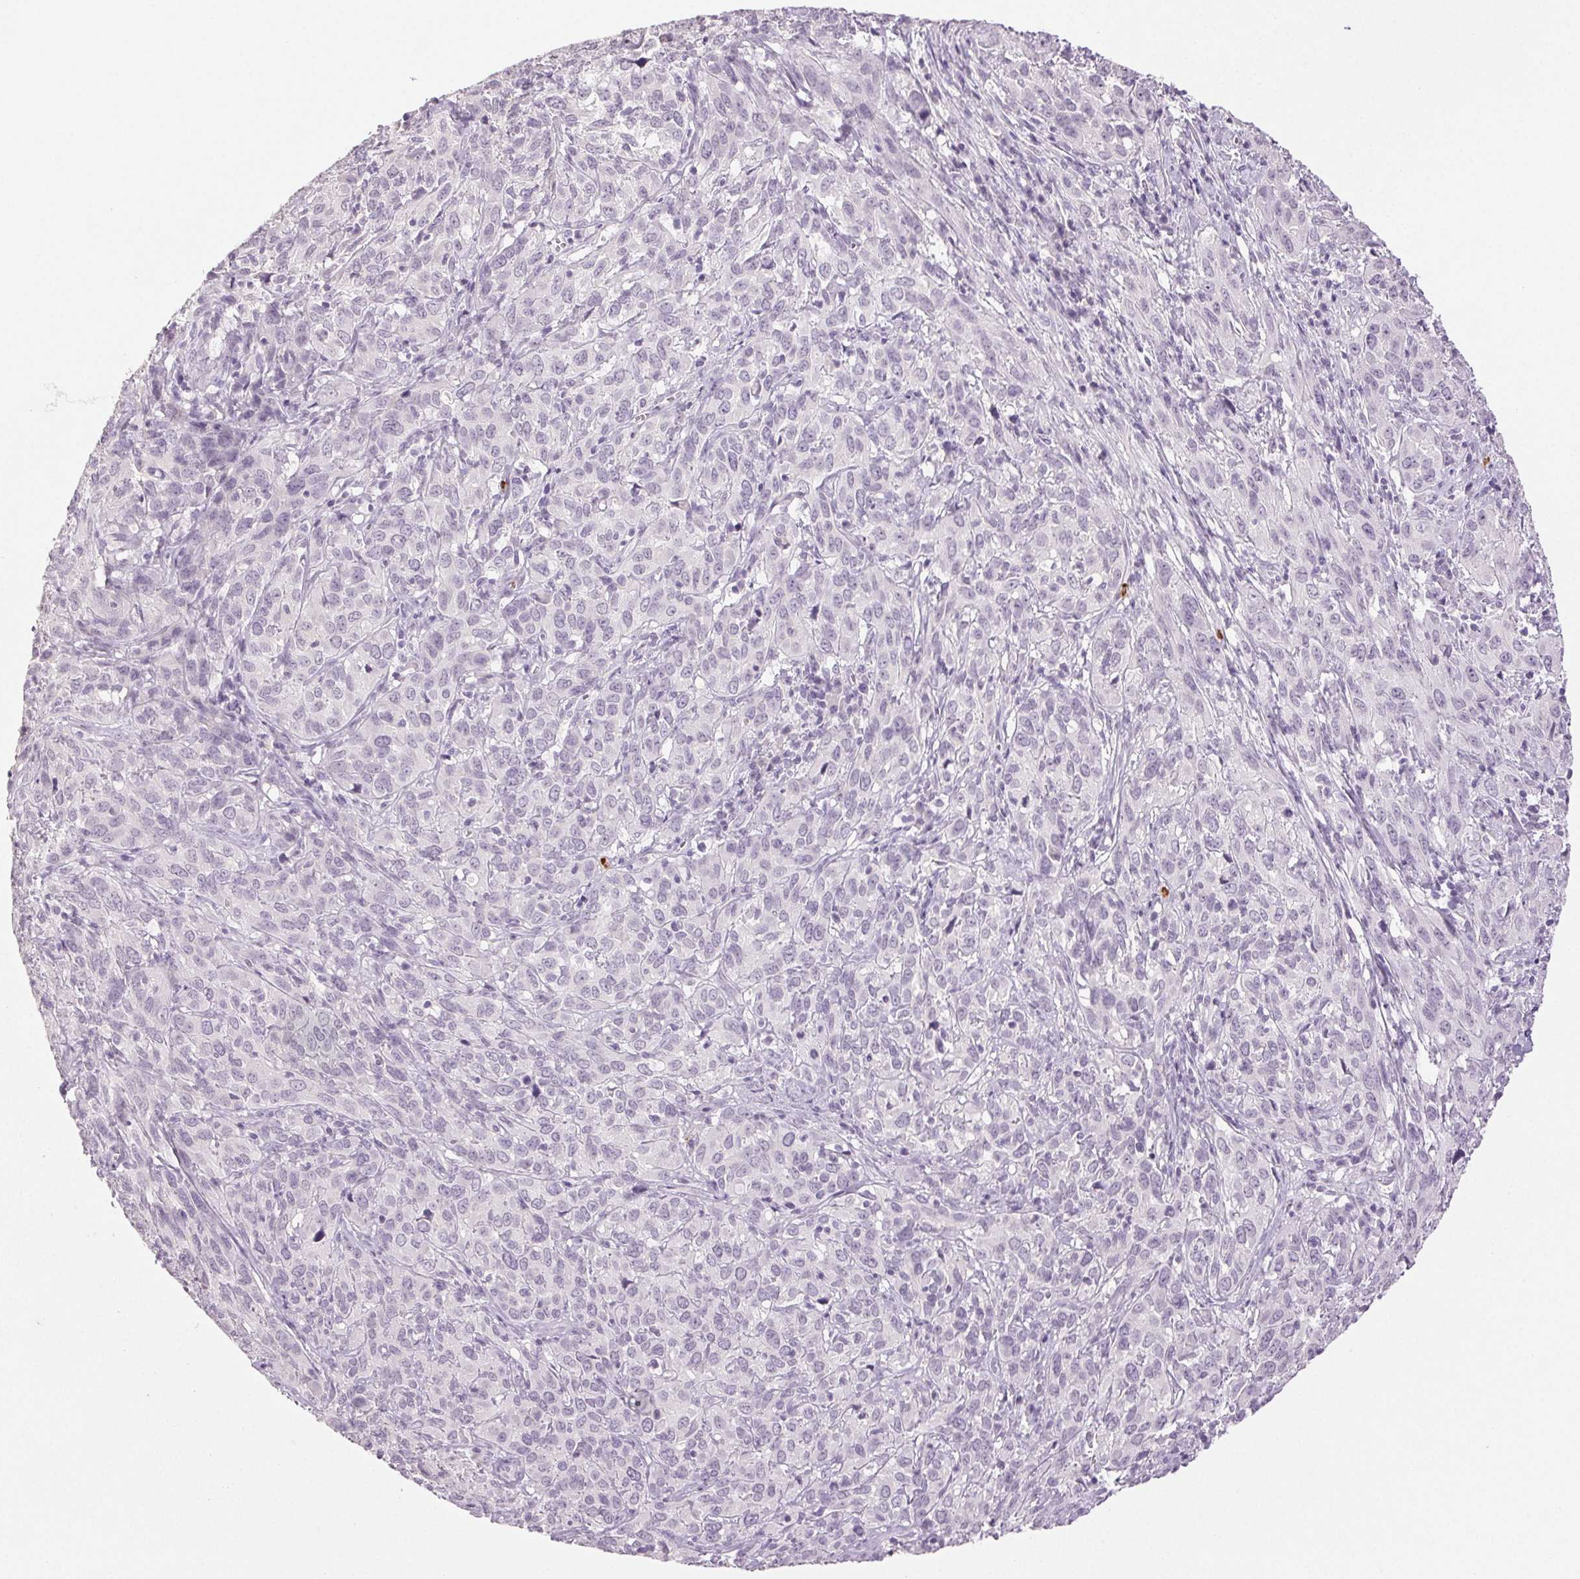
{"staining": {"intensity": "negative", "quantity": "none", "location": "none"}, "tissue": "cervical cancer", "cell_type": "Tumor cells", "image_type": "cancer", "snomed": [{"axis": "morphology", "description": "Squamous cell carcinoma, NOS"}, {"axis": "topography", "description": "Cervix"}], "caption": "Tumor cells show no significant protein expression in cervical cancer.", "gene": "LTF", "patient": {"sex": "female", "age": 51}}